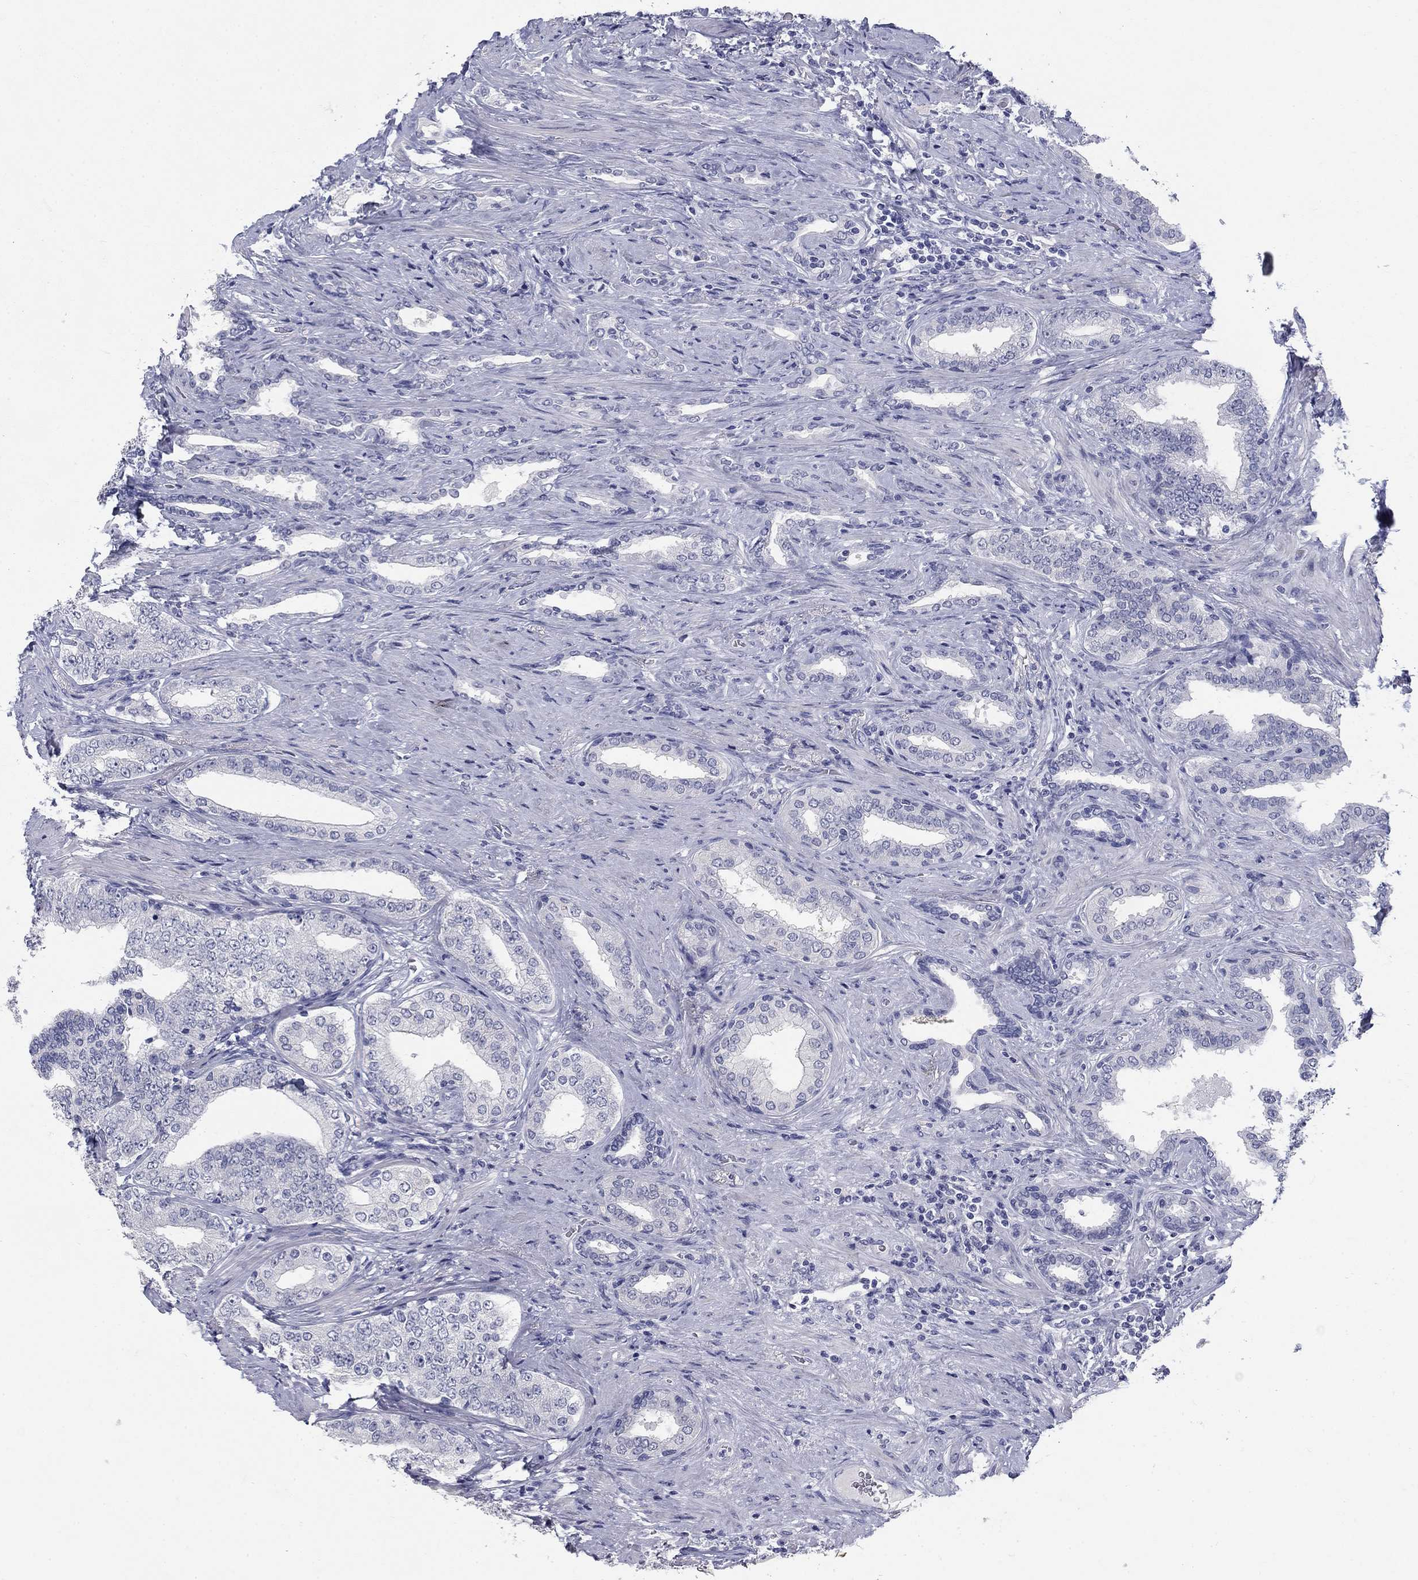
{"staining": {"intensity": "negative", "quantity": "none", "location": "none"}, "tissue": "prostate cancer", "cell_type": "Tumor cells", "image_type": "cancer", "snomed": [{"axis": "morphology", "description": "Adenocarcinoma, Low grade"}, {"axis": "topography", "description": "Prostate and seminal vesicle, NOS"}], "caption": "An immunohistochemistry histopathology image of prostate cancer is shown. There is no staining in tumor cells of prostate cancer. (DAB IHC visualized using brightfield microscopy, high magnification).", "gene": "ELAVL4", "patient": {"sex": "male", "age": 61}}